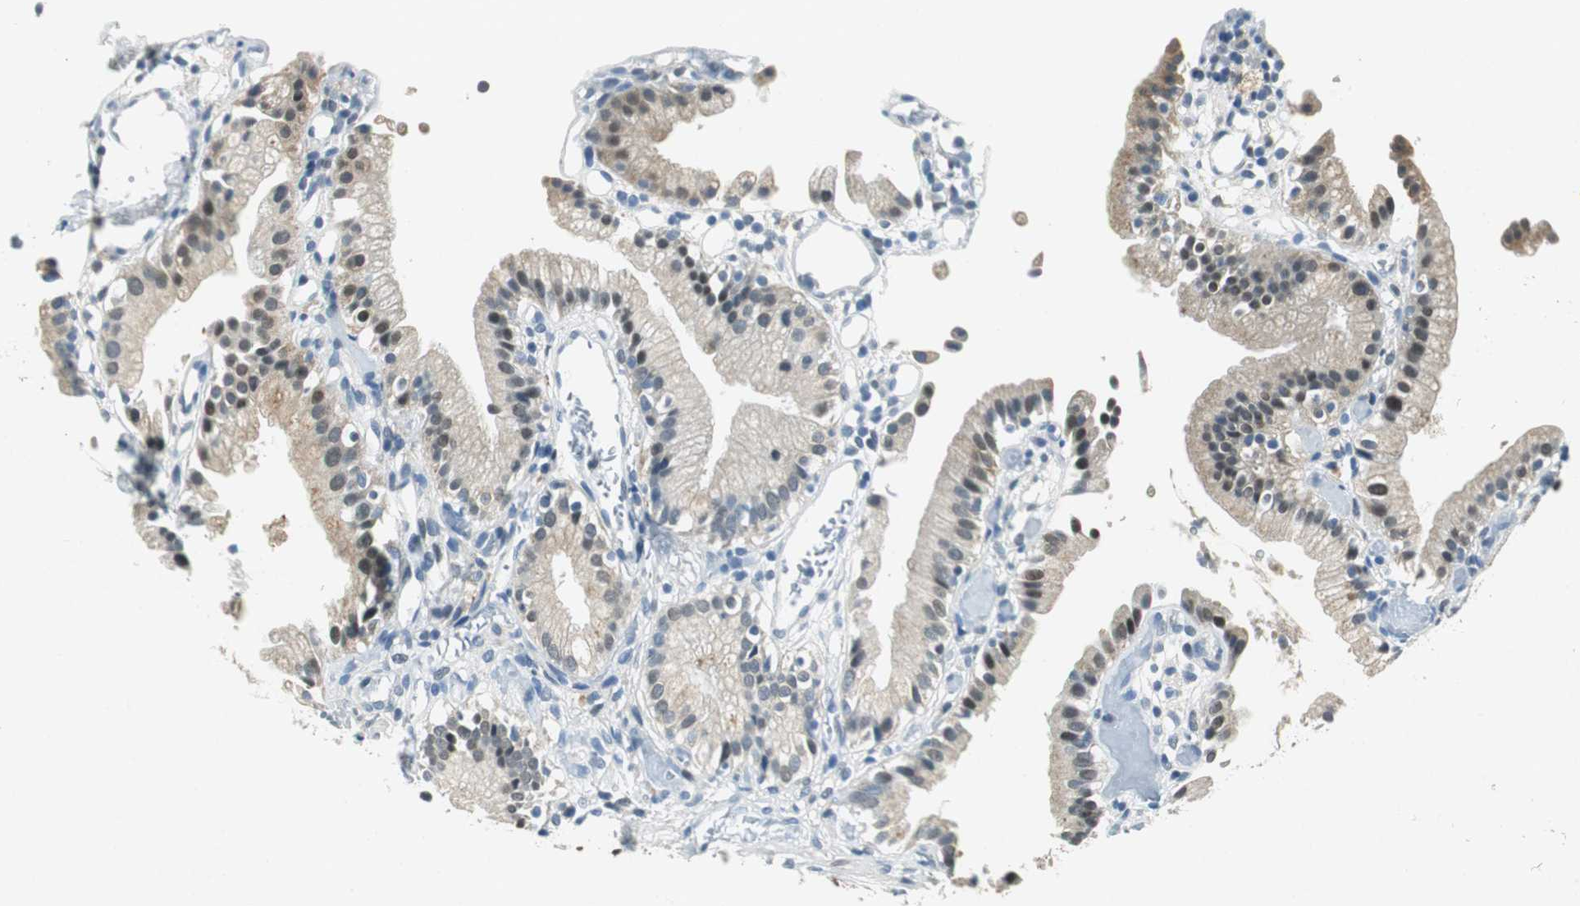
{"staining": {"intensity": "weak", "quantity": "<25%", "location": "cytoplasmic/membranous"}, "tissue": "gallbladder", "cell_type": "Glandular cells", "image_type": "normal", "snomed": [{"axis": "morphology", "description": "Normal tissue, NOS"}, {"axis": "topography", "description": "Gallbladder"}], "caption": "This is an IHC micrograph of unremarkable human gallbladder. There is no expression in glandular cells.", "gene": "ME1", "patient": {"sex": "male", "age": 65}}